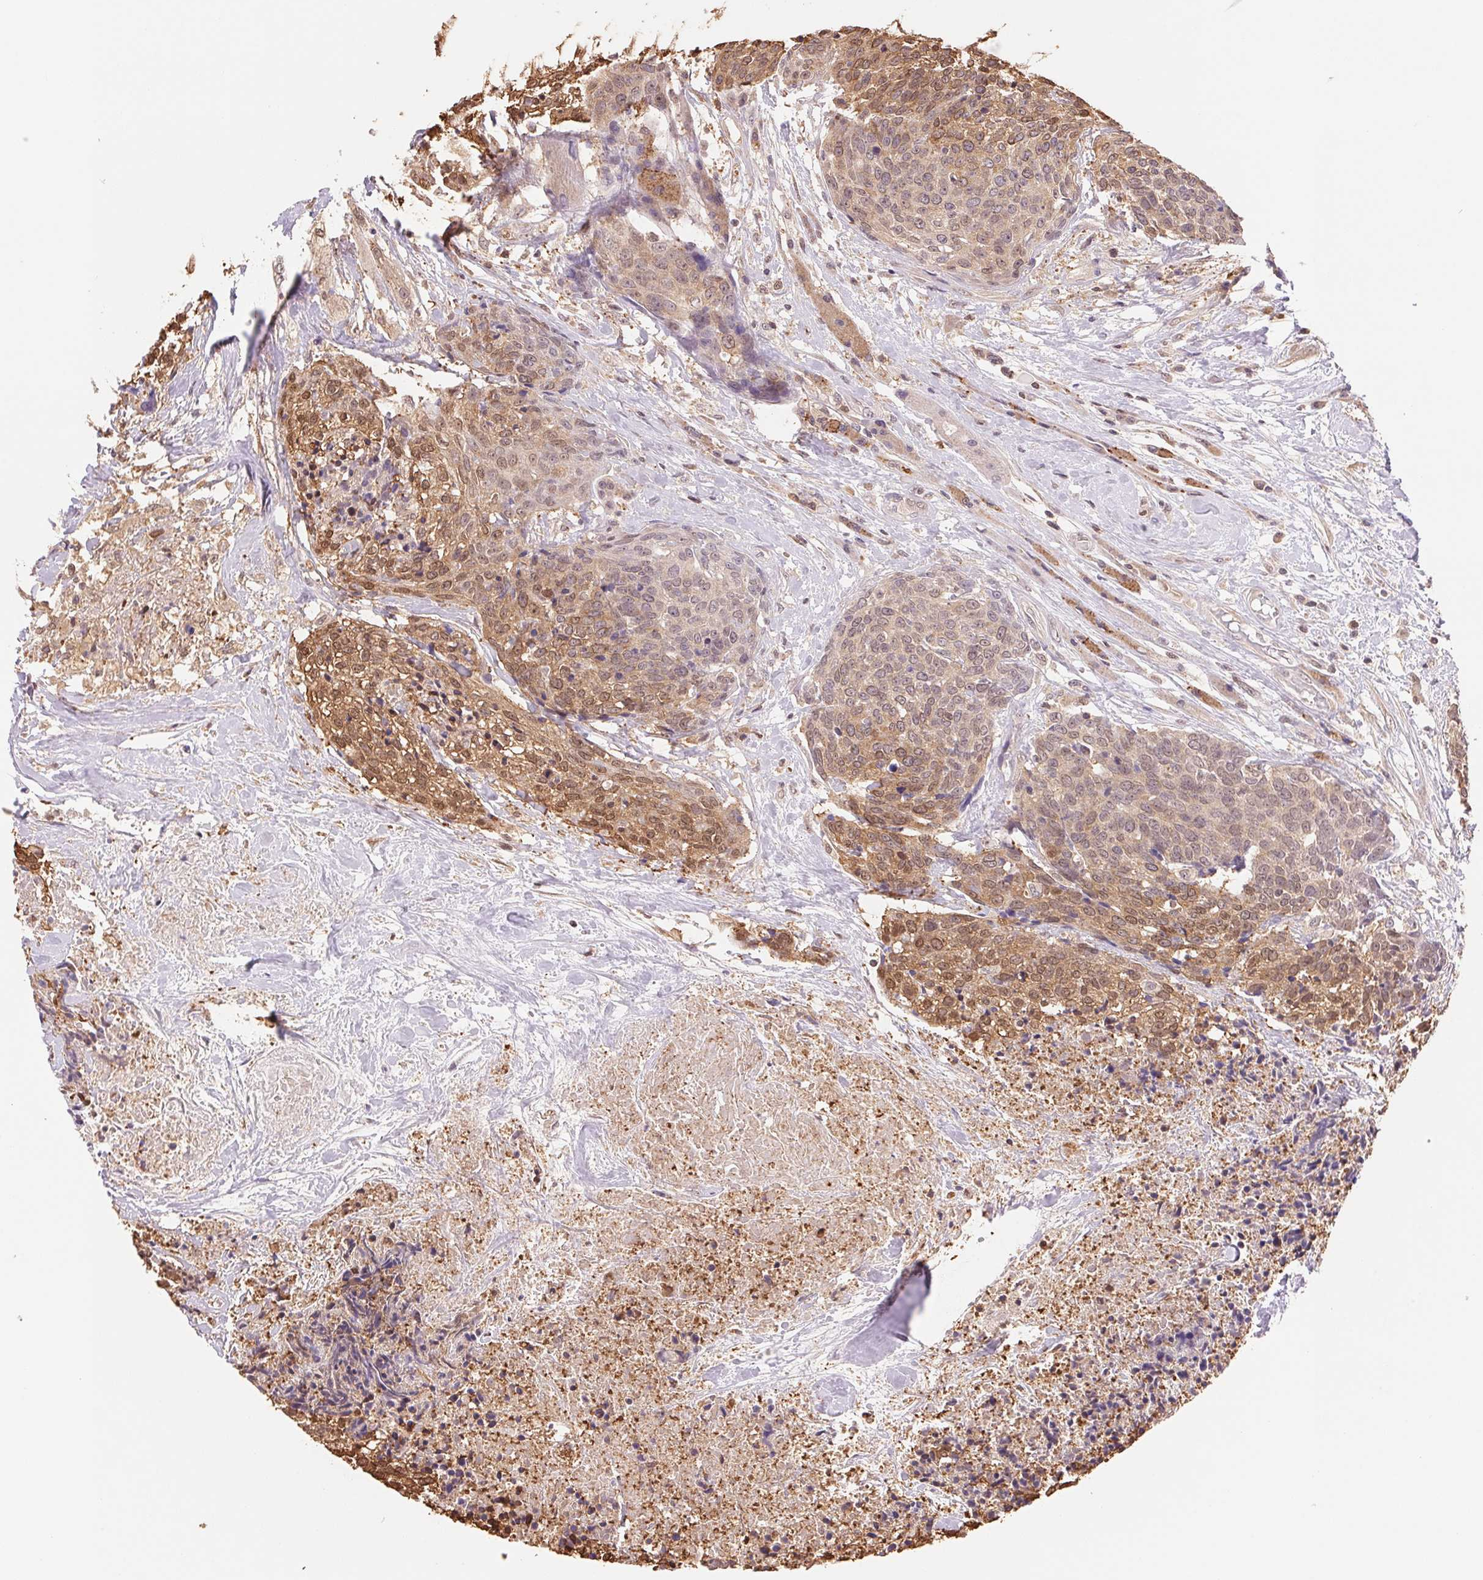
{"staining": {"intensity": "moderate", "quantity": ">75%", "location": "cytoplasmic/membranous,nuclear"}, "tissue": "head and neck cancer", "cell_type": "Tumor cells", "image_type": "cancer", "snomed": [{"axis": "morphology", "description": "Squamous cell carcinoma, NOS"}, {"axis": "topography", "description": "Oral tissue"}, {"axis": "topography", "description": "Head-Neck"}], "caption": "IHC (DAB (3,3'-diaminobenzidine)) staining of human squamous cell carcinoma (head and neck) demonstrates moderate cytoplasmic/membranous and nuclear protein staining in approximately >75% of tumor cells.", "gene": "CDC123", "patient": {"sex": "male", "age": 64}}